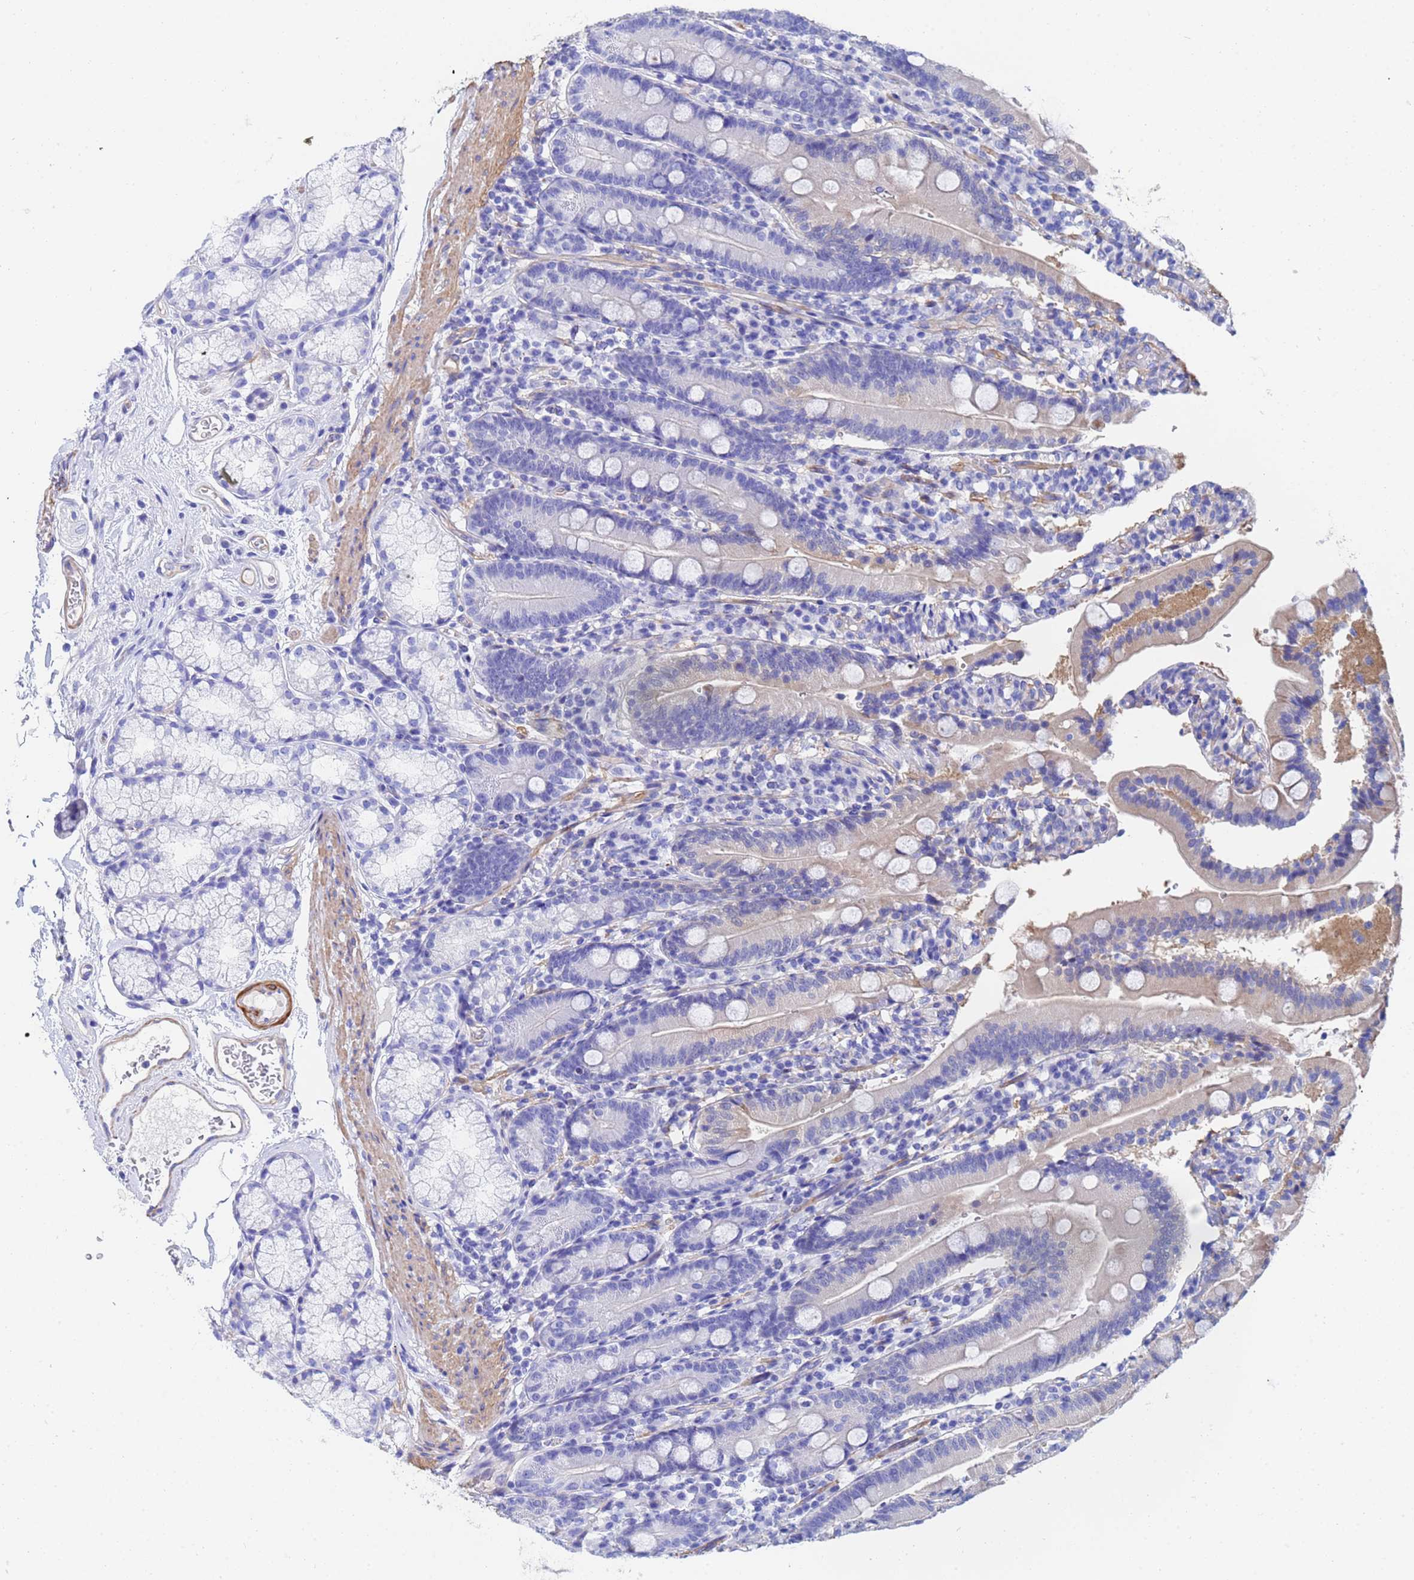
{"staining": {"intensity": "moderate", "quantity": "<25%", "location": "cytoplasmic/membranous"}, "tissue": "duodenum", "cell_type": "Glandular cells", "image_type": "normal", "snomed": [{"axis": "morphology", "description": "Normal tissue, NOS"}, {"axis": "topography", "description": "Duodenum"}], "caption": "IHC photomicrograph of normal duodenum: human duodenum stained using immunohistochemistry exhibits low levels of moderate protein expression localized specifically in the cytoplasmic/membranous of glandular cells, appearing as a cytoplasmic/membranous brown color.", "gene": "CST1", "patient": {"sex": "female", "age": 67}}